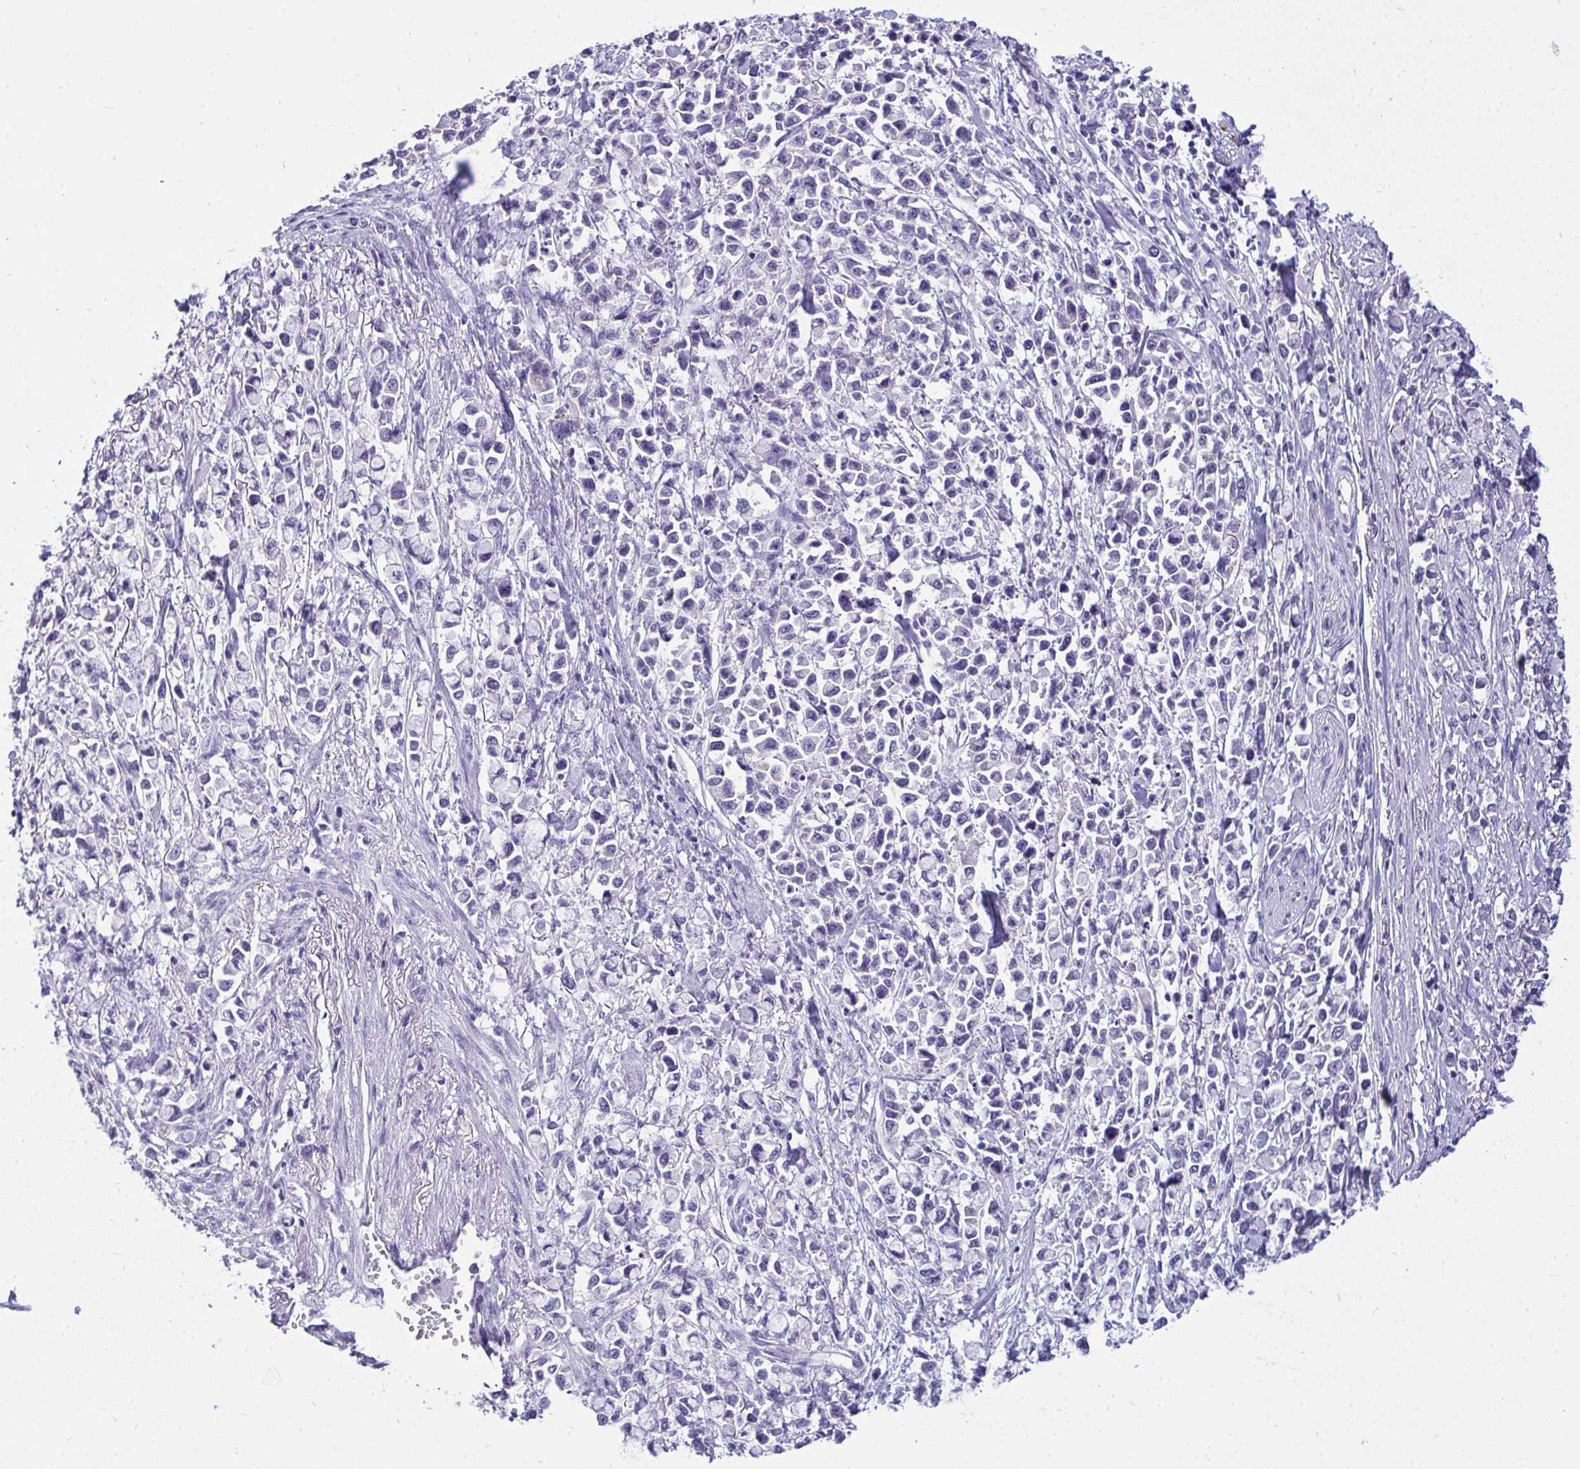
{"staining": {"intensity": "negative", "quantity": "none", "location": "none"}, "tissue": "stomach cancer", "cell_type": "Tumor cells", "image_type": "cancer", "snomed": [{"axis": "morphology", "description": "Adenocarcinoma, NOS"}, {"axis": "topography", "description": "Stomach"}], "caption": "This is an immunohistochemistry histopathology image of human stomach cancer. There is no positivity in tumor cells.", "gene": "VGLL3", "patient": {"sex": "female", "age": 81}}